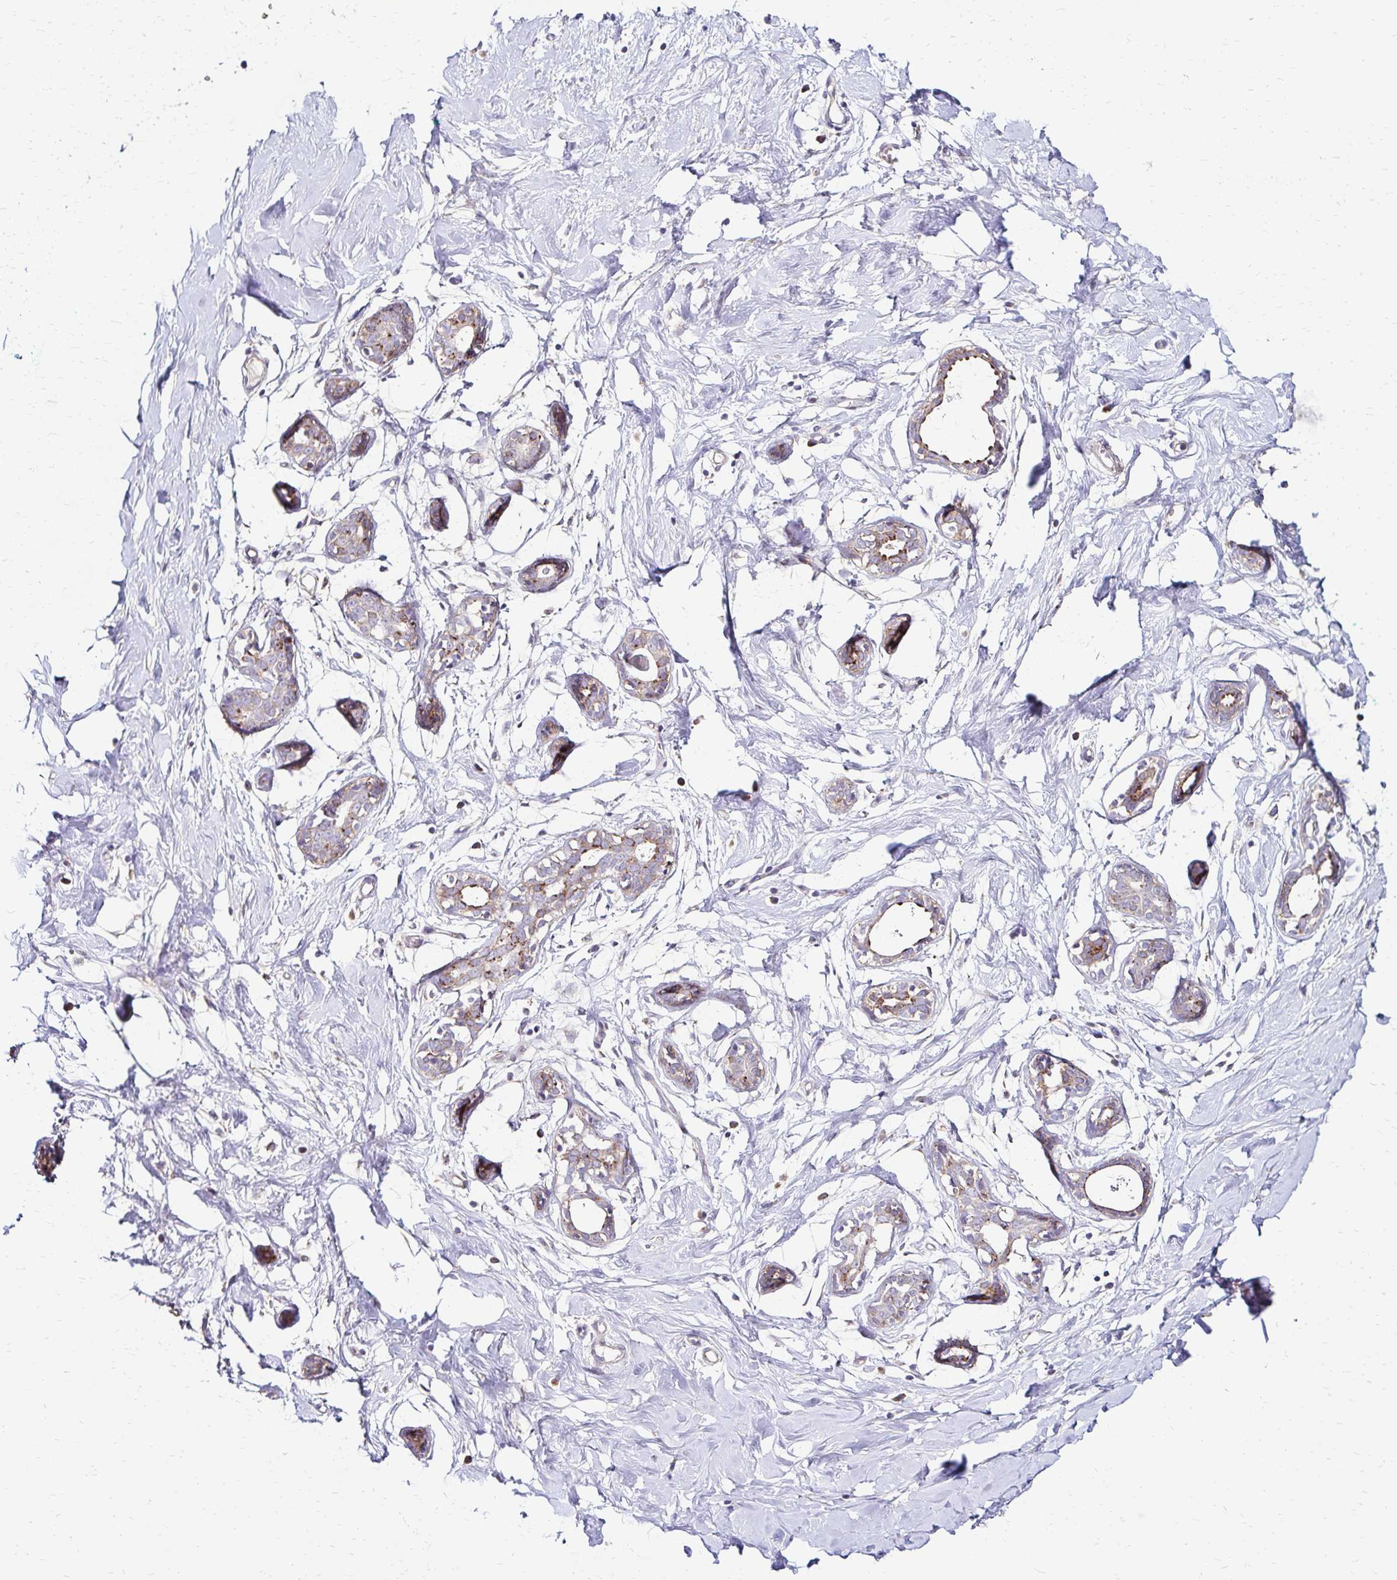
{"staining": {"intensity": "negative", "quantity": "none", "location": "none"}, "tissue": "breast", "cell_type": "Adipocytes", "image_type": "normal", "snomed": [{"axis": "morphology", "description": "Normal tissue, NOS"}, {"axis": "topography", "description": "Breast"}], "caption": "This is an immunohistochemistry micrograph of unremarkable human breast. There is no expression in adipocytes.", "gene": "IDUA", "patient": {"sex": "female", "age": 27}}